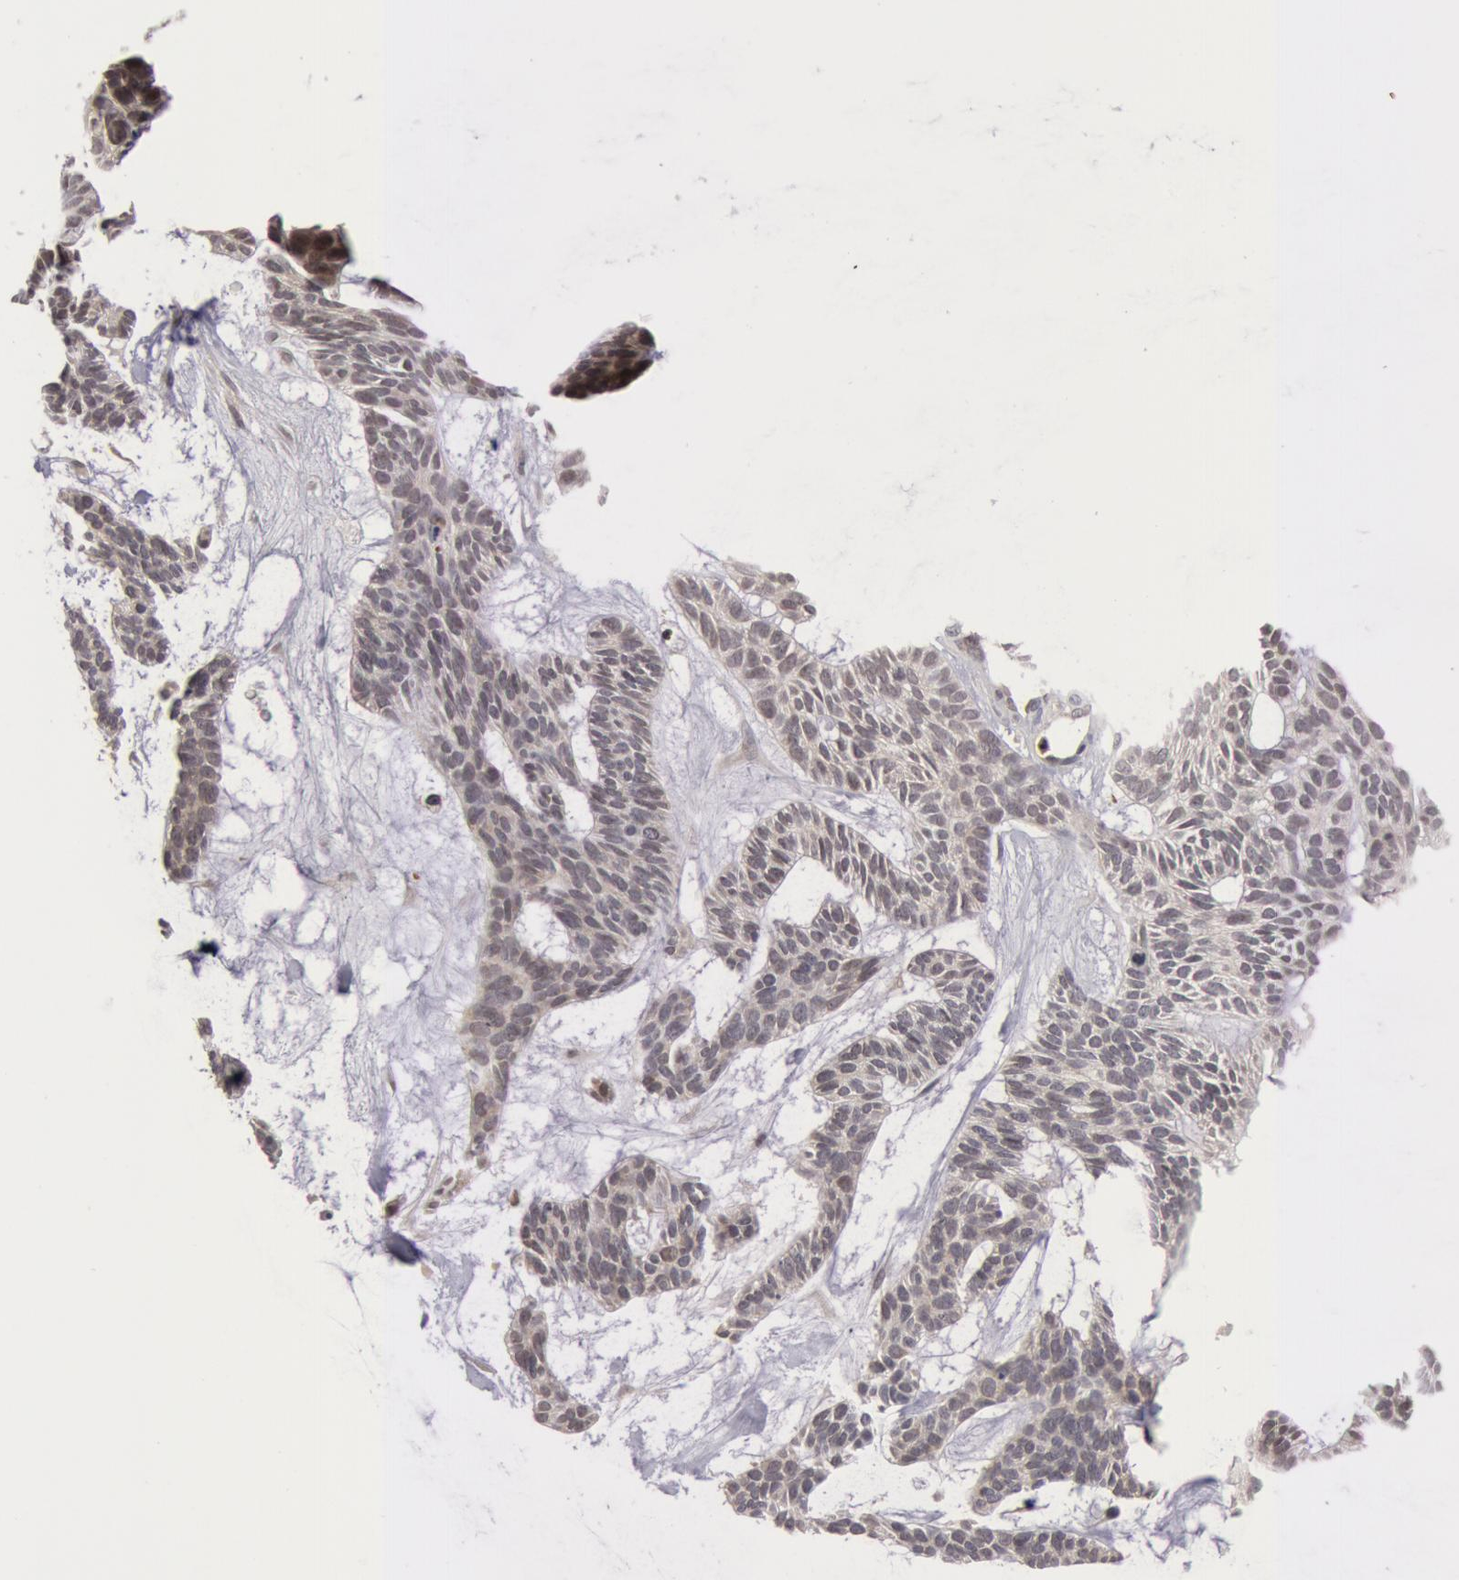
{"staining": {"intensity": "negative", "quantity": "none", "location": "none"}, "tissue": "skin cancer", "cell_type": "Tumor cells", "image_type": "cancer", "snomed": [{"axis": "morphology", "description": "Basal cell carcinoma"}, {"axis": "topography", "description": "Skin"}], "caption": "DAB (3,3'-diaminobenzidine) immunohistochemical staining of skin basal cell carcinoma demonstrates no significant positivity in tumor cells. (Stains: DAB (3,3'-diaminobenzidine) immunohistochemistry (IHC) with hematoxylin counter stain, Microscopy: brightfield microscopy at high magnification).", "gene": "ZNF350", "patient": {"sex": "male", "age": 75}}